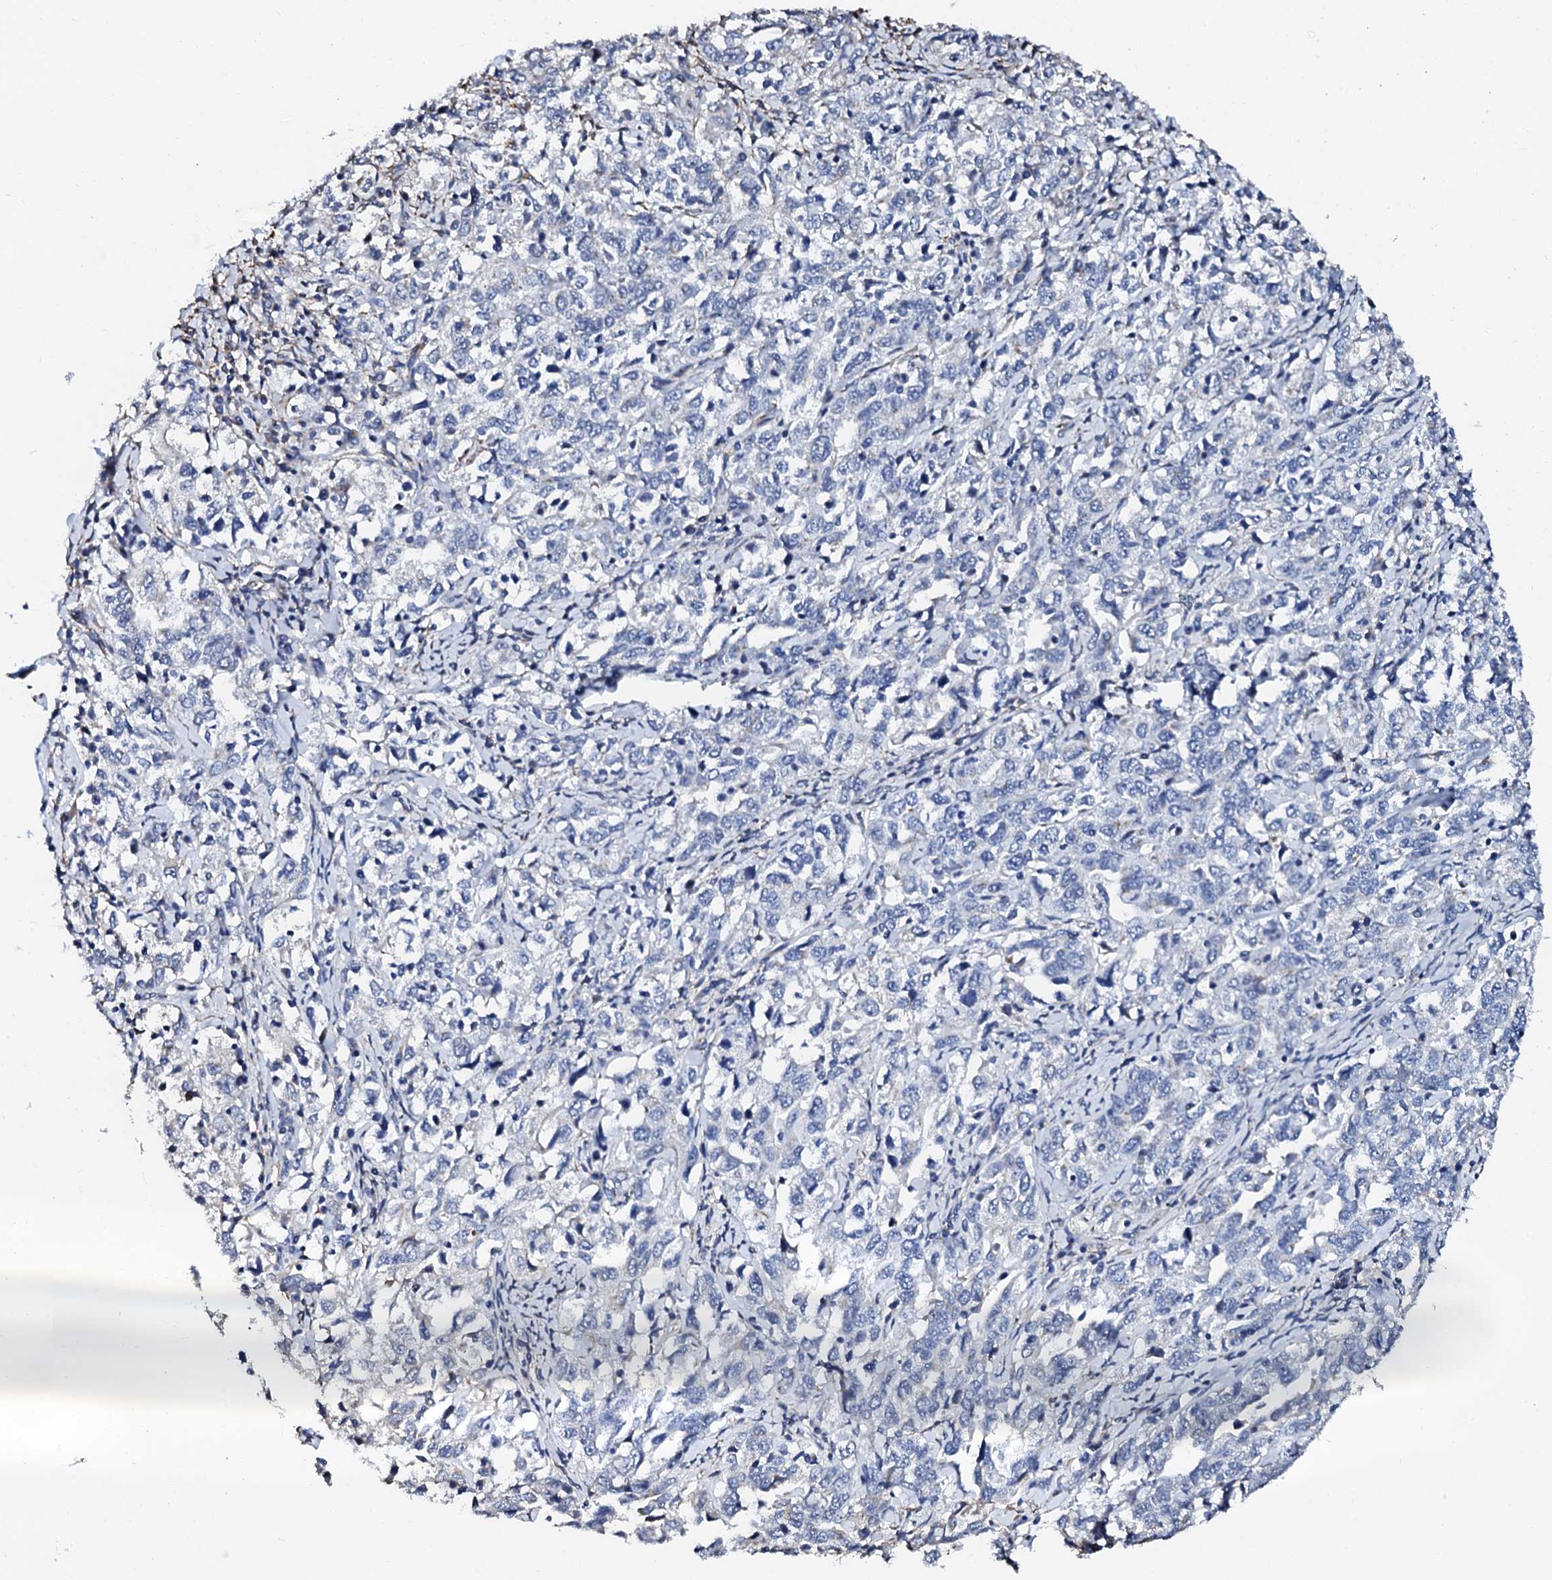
{"staining": {"intensity": "negative", "quantity": "none", "location": "none"}, "tissue": "ovarian cancer", "cell_type": "Tumor cells", "image_type": "cancer", "snomed": [{"axis": "morphology", "description": "Carcinoma, endometroid"}, {"axis": "topography", "description": "Ovary"}], "caption": "Tumor cells show no significant expression in ovarian cancer.", "gene": "AKAP3", "patient": {"sex": "female", "age": 62}}